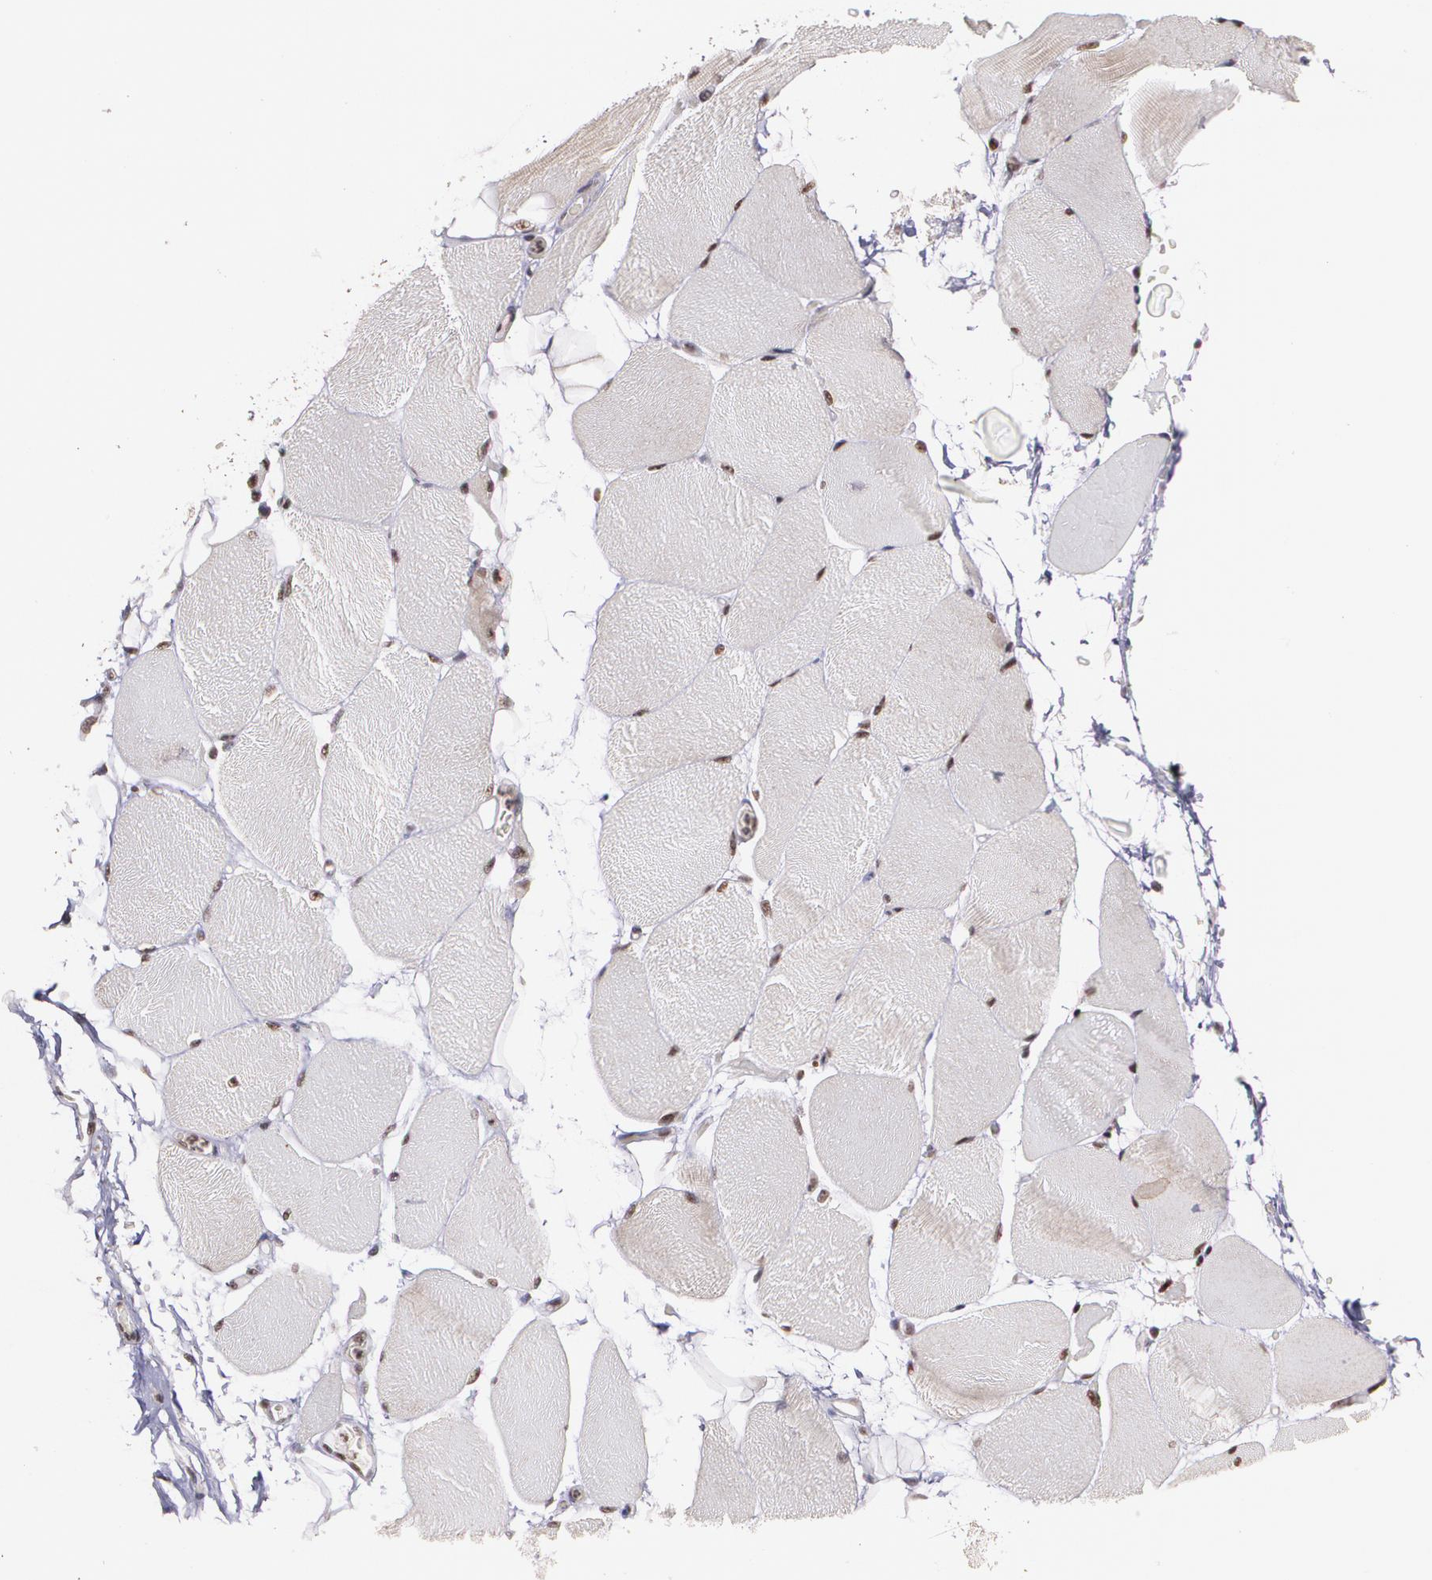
{"staining": {"intensity": "weak", "quantity": ">75%", "location": "nuclear"}, "tissue": "skeletal muscle", "cell_type": "Myocytes", "image_type": "normal", "snomed": [{"axis": "morphology", "description": "Normal tissue, NOS"}, {"axis": "topography", "description": "Skeletal muscle"}, {"axis": "topography", "description": "Parathyroid gland"}], "caption": "A micrograph of skeletal muscle stained for a protein exhibits weak nuclear brown staining in myocytes.", "gene": "C6orf15", "patient": {"sex": "female", "age": 37}}